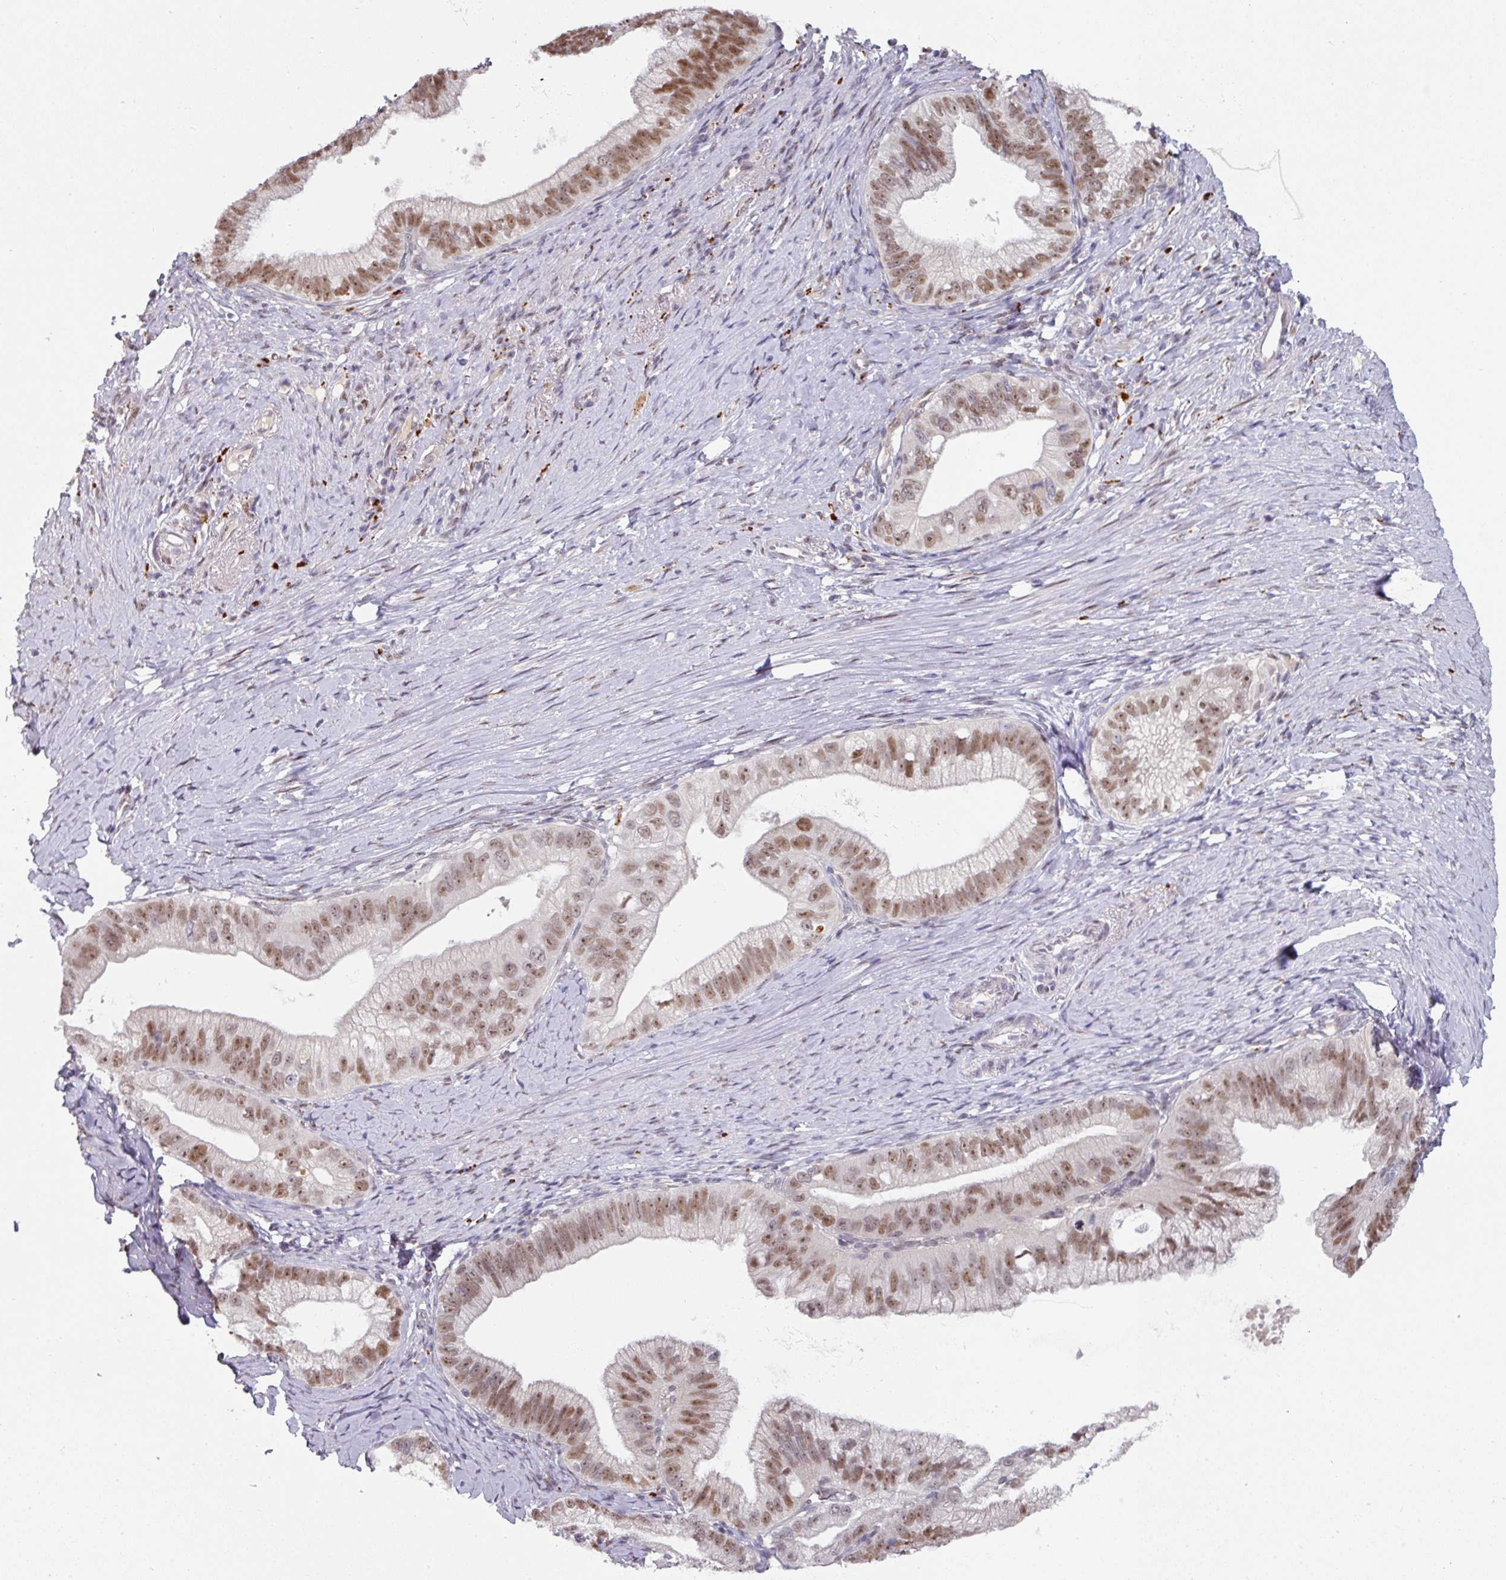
{"staining": {"intensity": "moderate", "quantity": ">75%", "location": "nuclear"}, "tissue": "pancreatic cancer", "cell_type": "Tumor cells", "image_type": "cancer", "snomed": [{"axis": "morphology", "description": "Adenocarcinoma, NOS"}, {"axis": "topography", "description": "Pancreas"}], "caption": "Approximately >75% of tumor cells in human pancreatic cancer exhibit moderate nuclear protein expression as visualized by brown immunohistochemical staining.", "gene": "SWSAP1", "patient": {"sex": "male", "age": 70}}